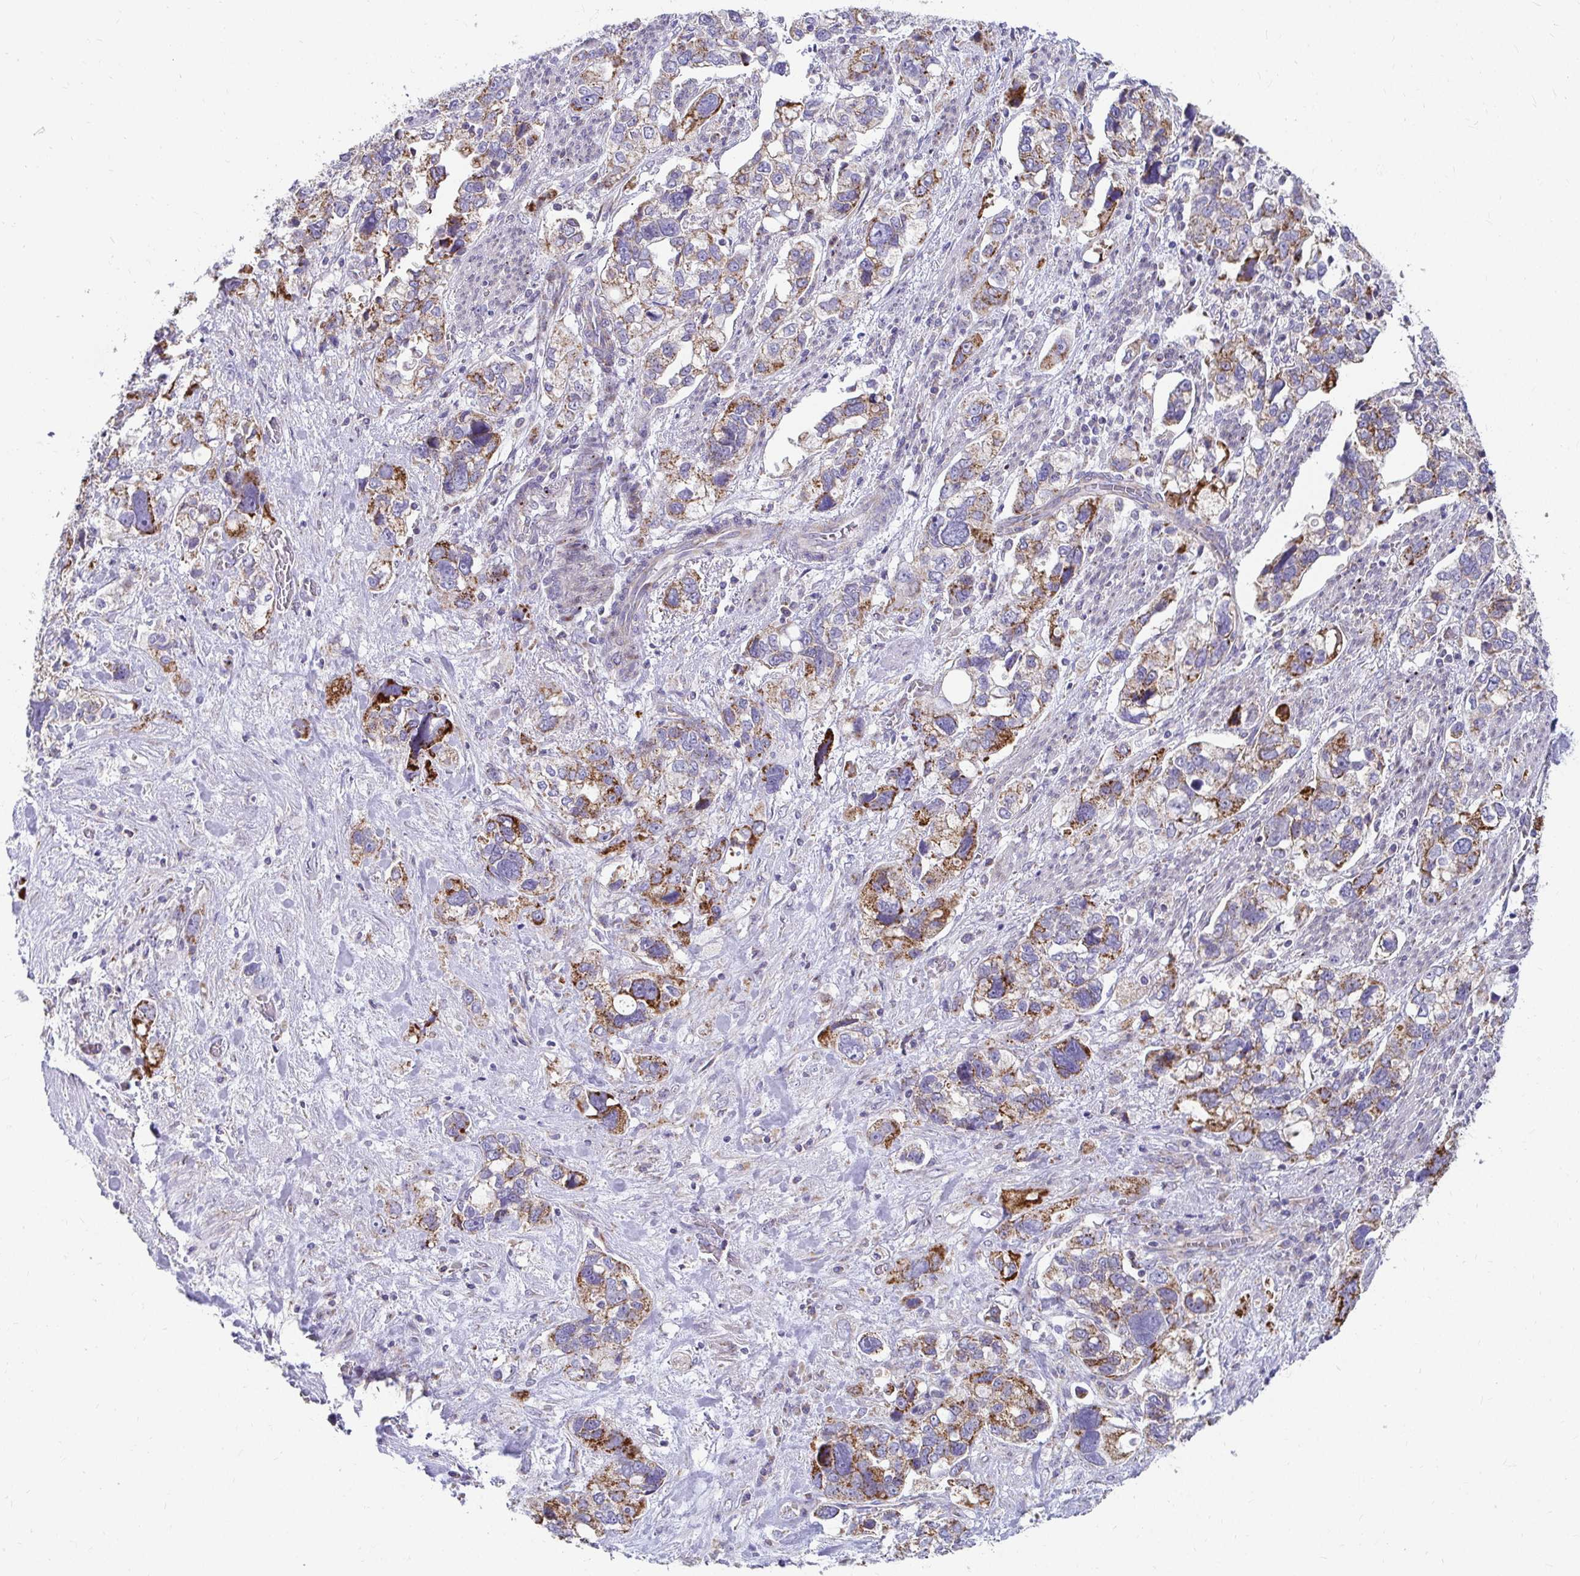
{"staining": {"intensity": "moderate", "quantity": ">75%", "location": "cytoplasmic/membranous"}, "tissue": "stomach cancer", "cell_type": "Tumor cells", "image_type": "cancer", "snomed": [{"axis": "morphology", "description": "Adenocarcinoma, NOS"}, {"axis": "topography", "description": "Stomach, upper"}], "caption": "Brown immunohistochemical staining in human stomach cancer (adenocarcinoma) exhibits moderate cytoplasmic/membranous expression in about >75% of tumor cells.", "gene": "EXOC5", "patient": {"sex": "female", "age": 81}}